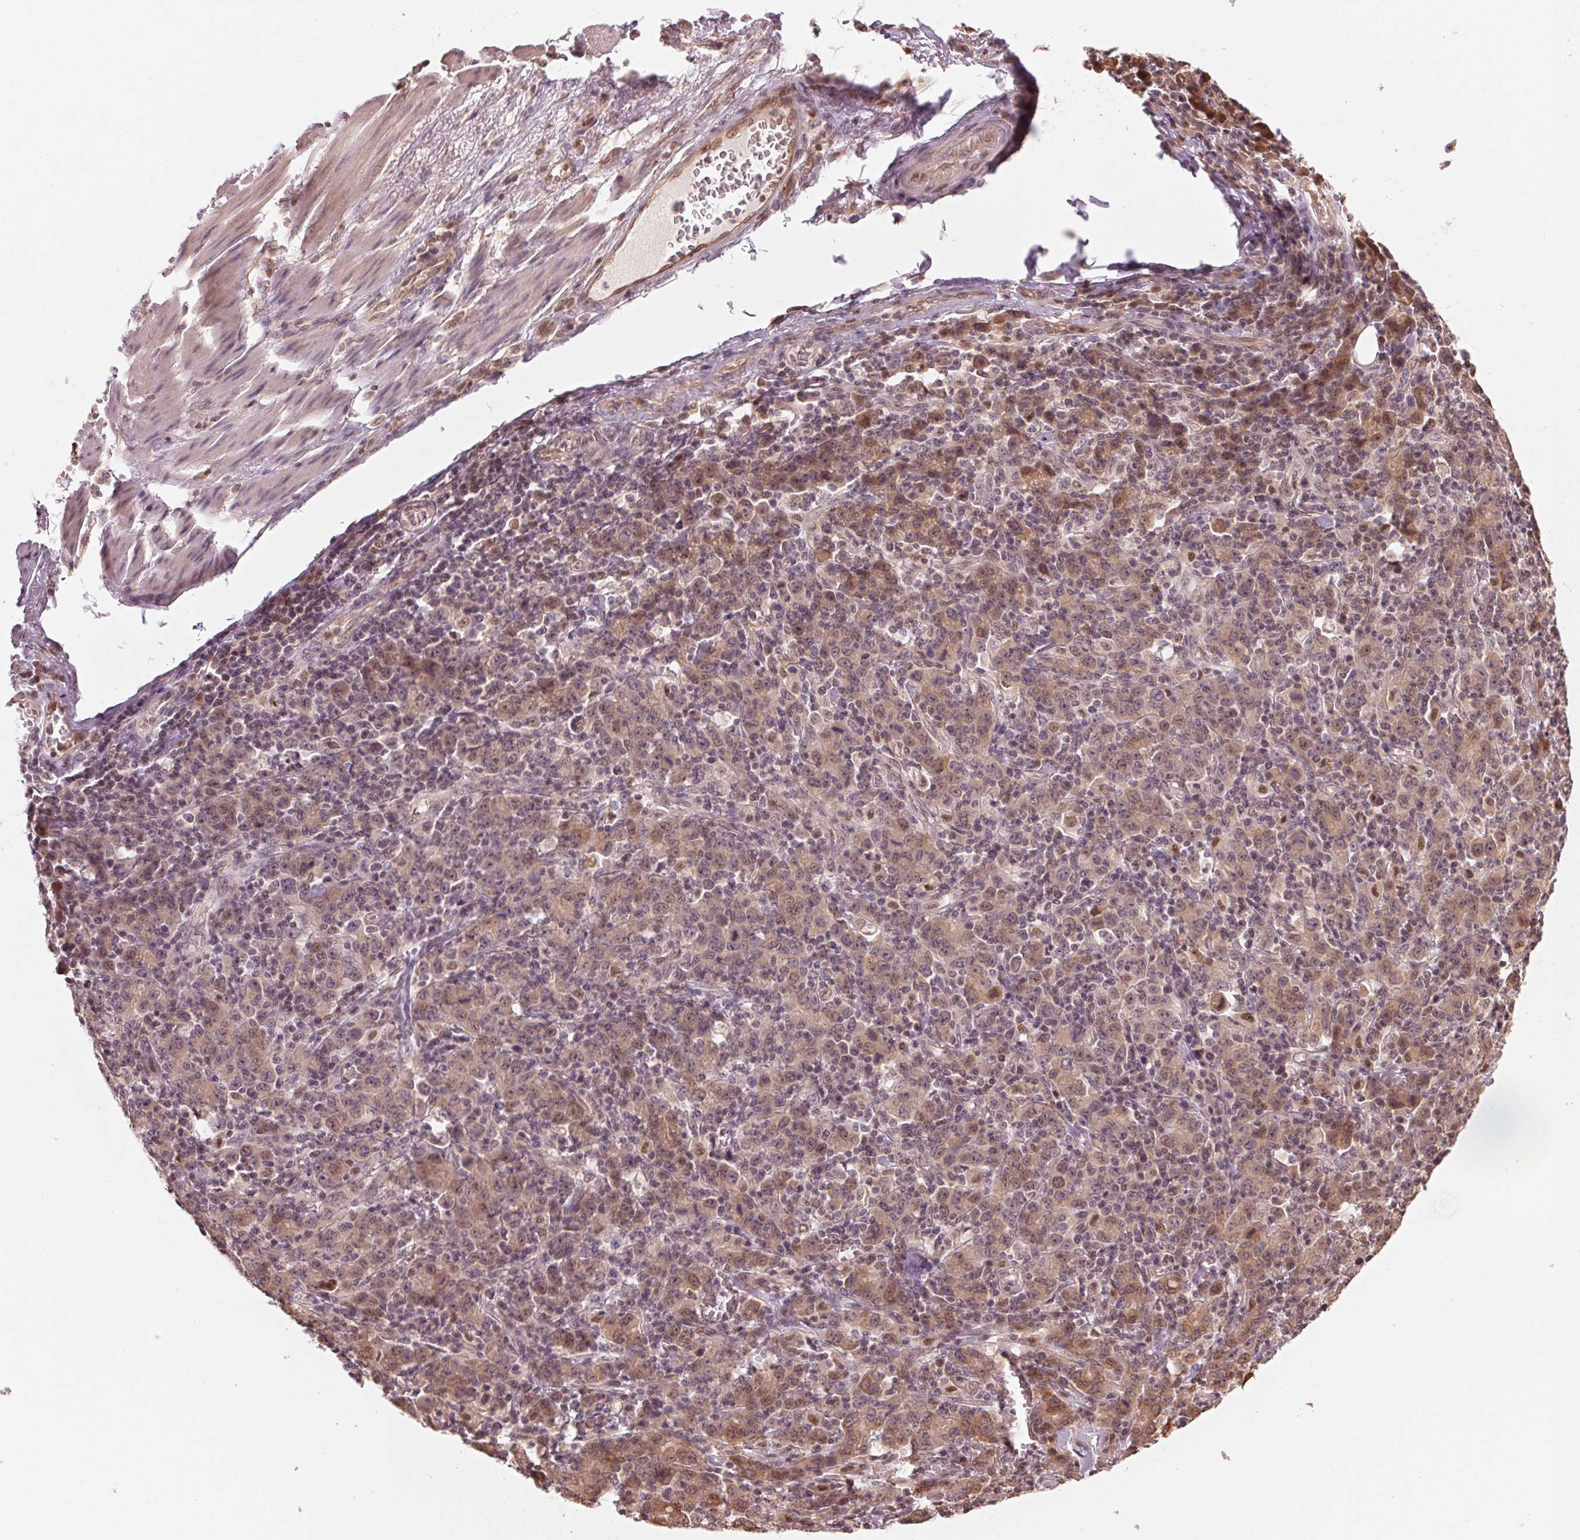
{"staining": {"intensity": "weak", "quantity": ">75%", "location": "cytoplasmic/membranous,nuclear"}, "tissue": "stomach cancer", "cell_type": "Tumor cells", "image_type": "cancer", "snomed": [{"axis": "morphology", "description": "Adenocarcinoma, NOS"}, {"axis": "topography", "description": "Stomach, upper"}], "caption": "Stomach cancer (adenocarcinoma) stained with a brown dye reveals weak cytoplasmic/membranous and nuclear positive expression in approximately >75% of tumor cells.", "gene": "PRKN", "patient": {"sex": "male", "age": 69}}